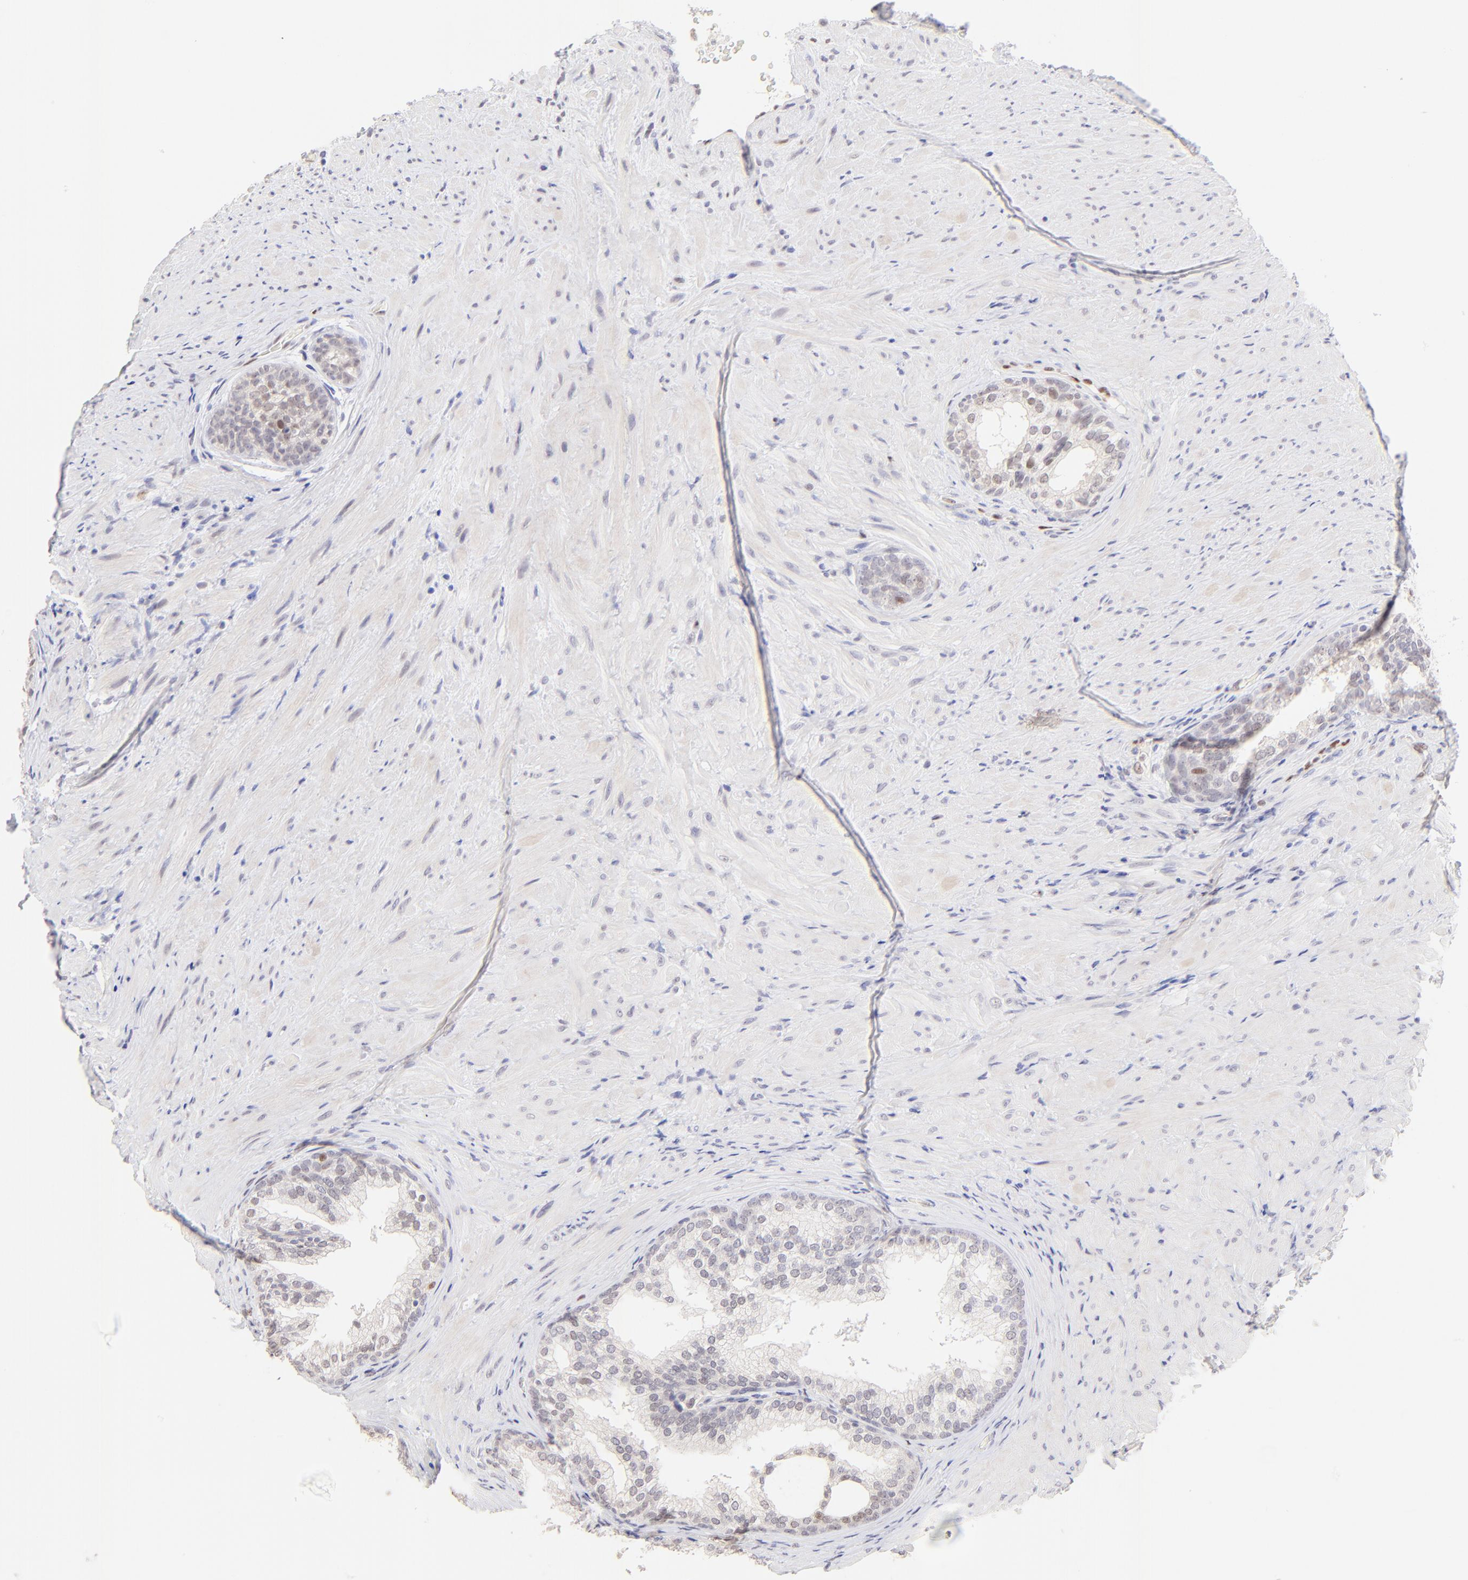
{"staining": {"intensity": "negative", "quantity": "none", "location": "none"}, "tissue": "prostate", "cell_type": "Glandular cells", "image_type": "normal", "snomed": [{"axis": "morphology", "description": "Normal tissue, NOS"}, {"axis": "topography", "description": "Prostate"}], "caption": "DAB immunohistochemical staining of normal prostate exhibits no significant staining in glandular cells. (DAB (3,3'-diaminobenzidine) immunohistochemistry (IHC), high magnification).", "gene": "KLF4", "patient": {"sex": "male", "age": 76}}